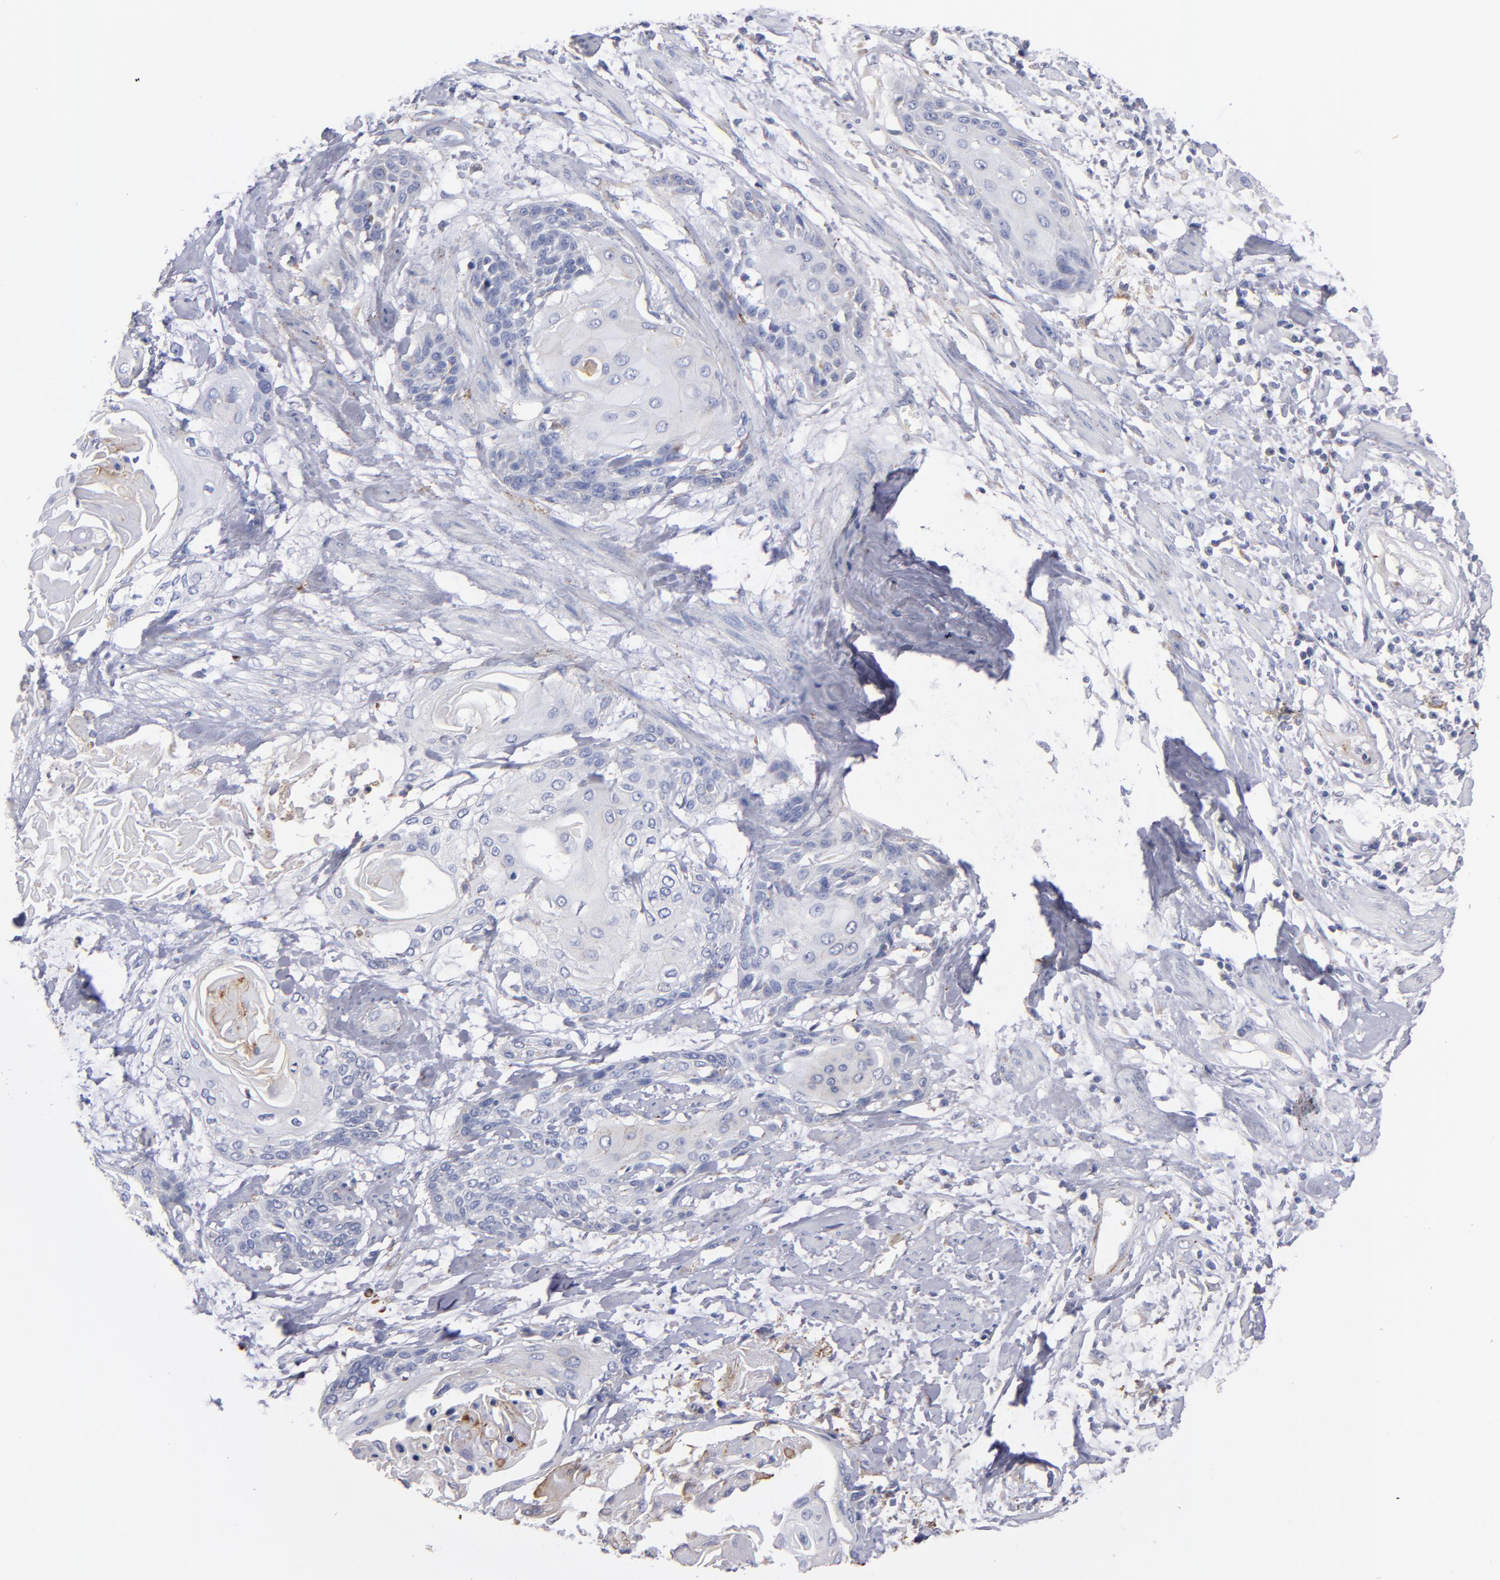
{"staining": {"intensity": "negative", "quantity": "none", "location": "none"}, "tissue": "cervical cancer", "cell_type": "Tumor cells", "image_type": "cancer", "snomed": [{"axis": "morphology", "description": "Squamous cell carcinoma, NOS"}, {"axis": "topography", "description": "Cervix"}], "caption": "This photomicrograph is of cervical cancer (squamous cell carcinoma) stained with IHC to label a protein in brown with the nuclei are counter-stained blue. There is no expression in tumor cells. The staining was performed using DAB to visualize the protein expression in brown, while the nuclei were stained in blue with hematoxylin (Magnification: 20x).", "gene": "MFGE8", "patient": {"sex": "female", "age": 57}}